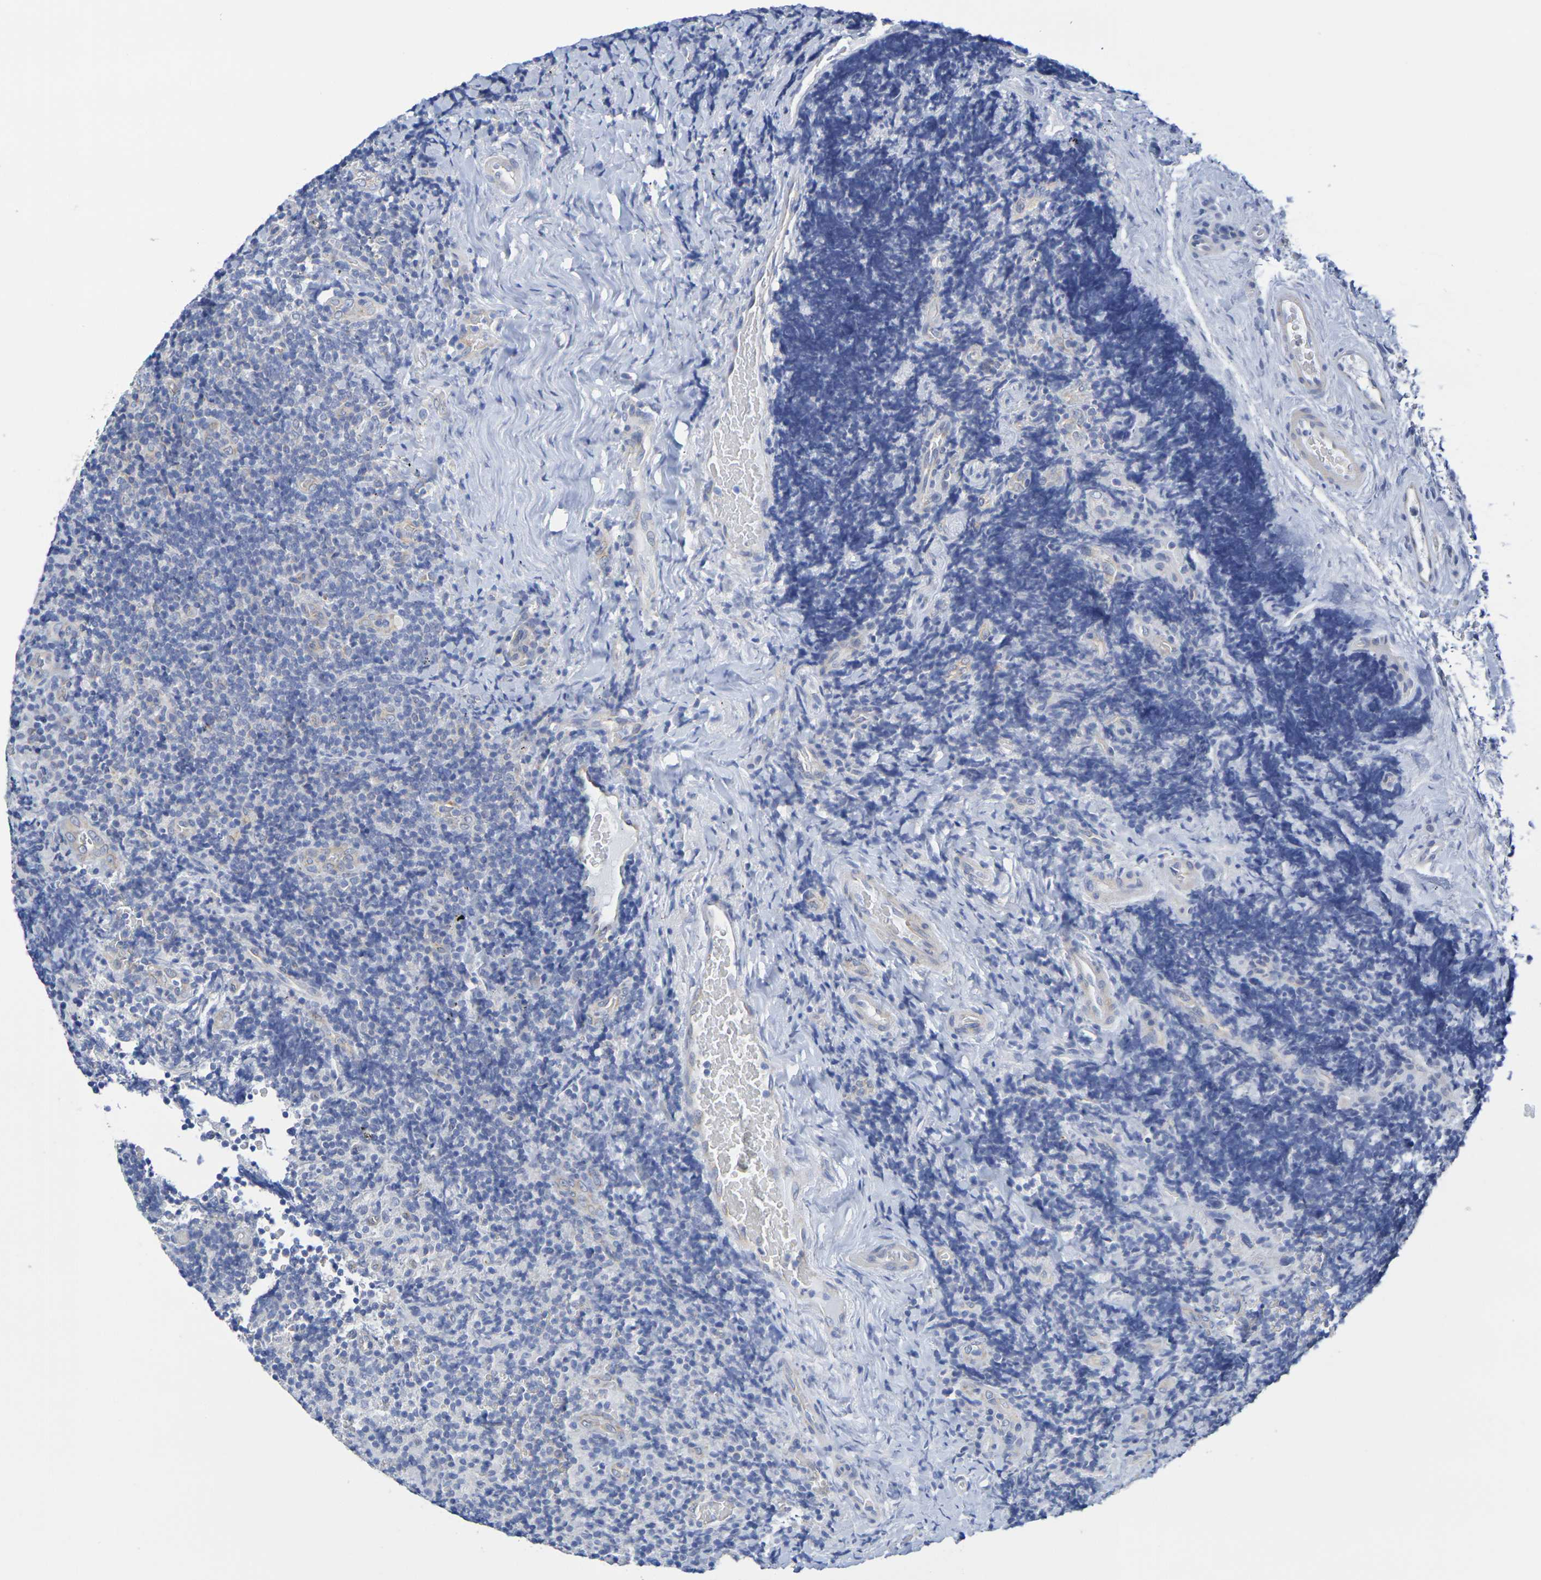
{"staining": {"intensity": "negative", "quantity": "none", "location": "none"}, "tissue": "lymphoma", "cell_type": "Tumor cells", "image_type": "cancer", "snomed": [{"axis": "morphology", "description": "Malignant lymphoma, non-Hodgkin's type, High grade"}, {"axis": "topography", "description": "Tonsil"}], "caption": "This is a image of immunohistochemistry (IHC) staining of malignant lymphoma, non-Hodgkin's type (high-grade), which shows no staining in tumor cells. Nuclei are stained in blue.", "gene": "TMCC3", "patient": {"sex": "female", "age": 36}}